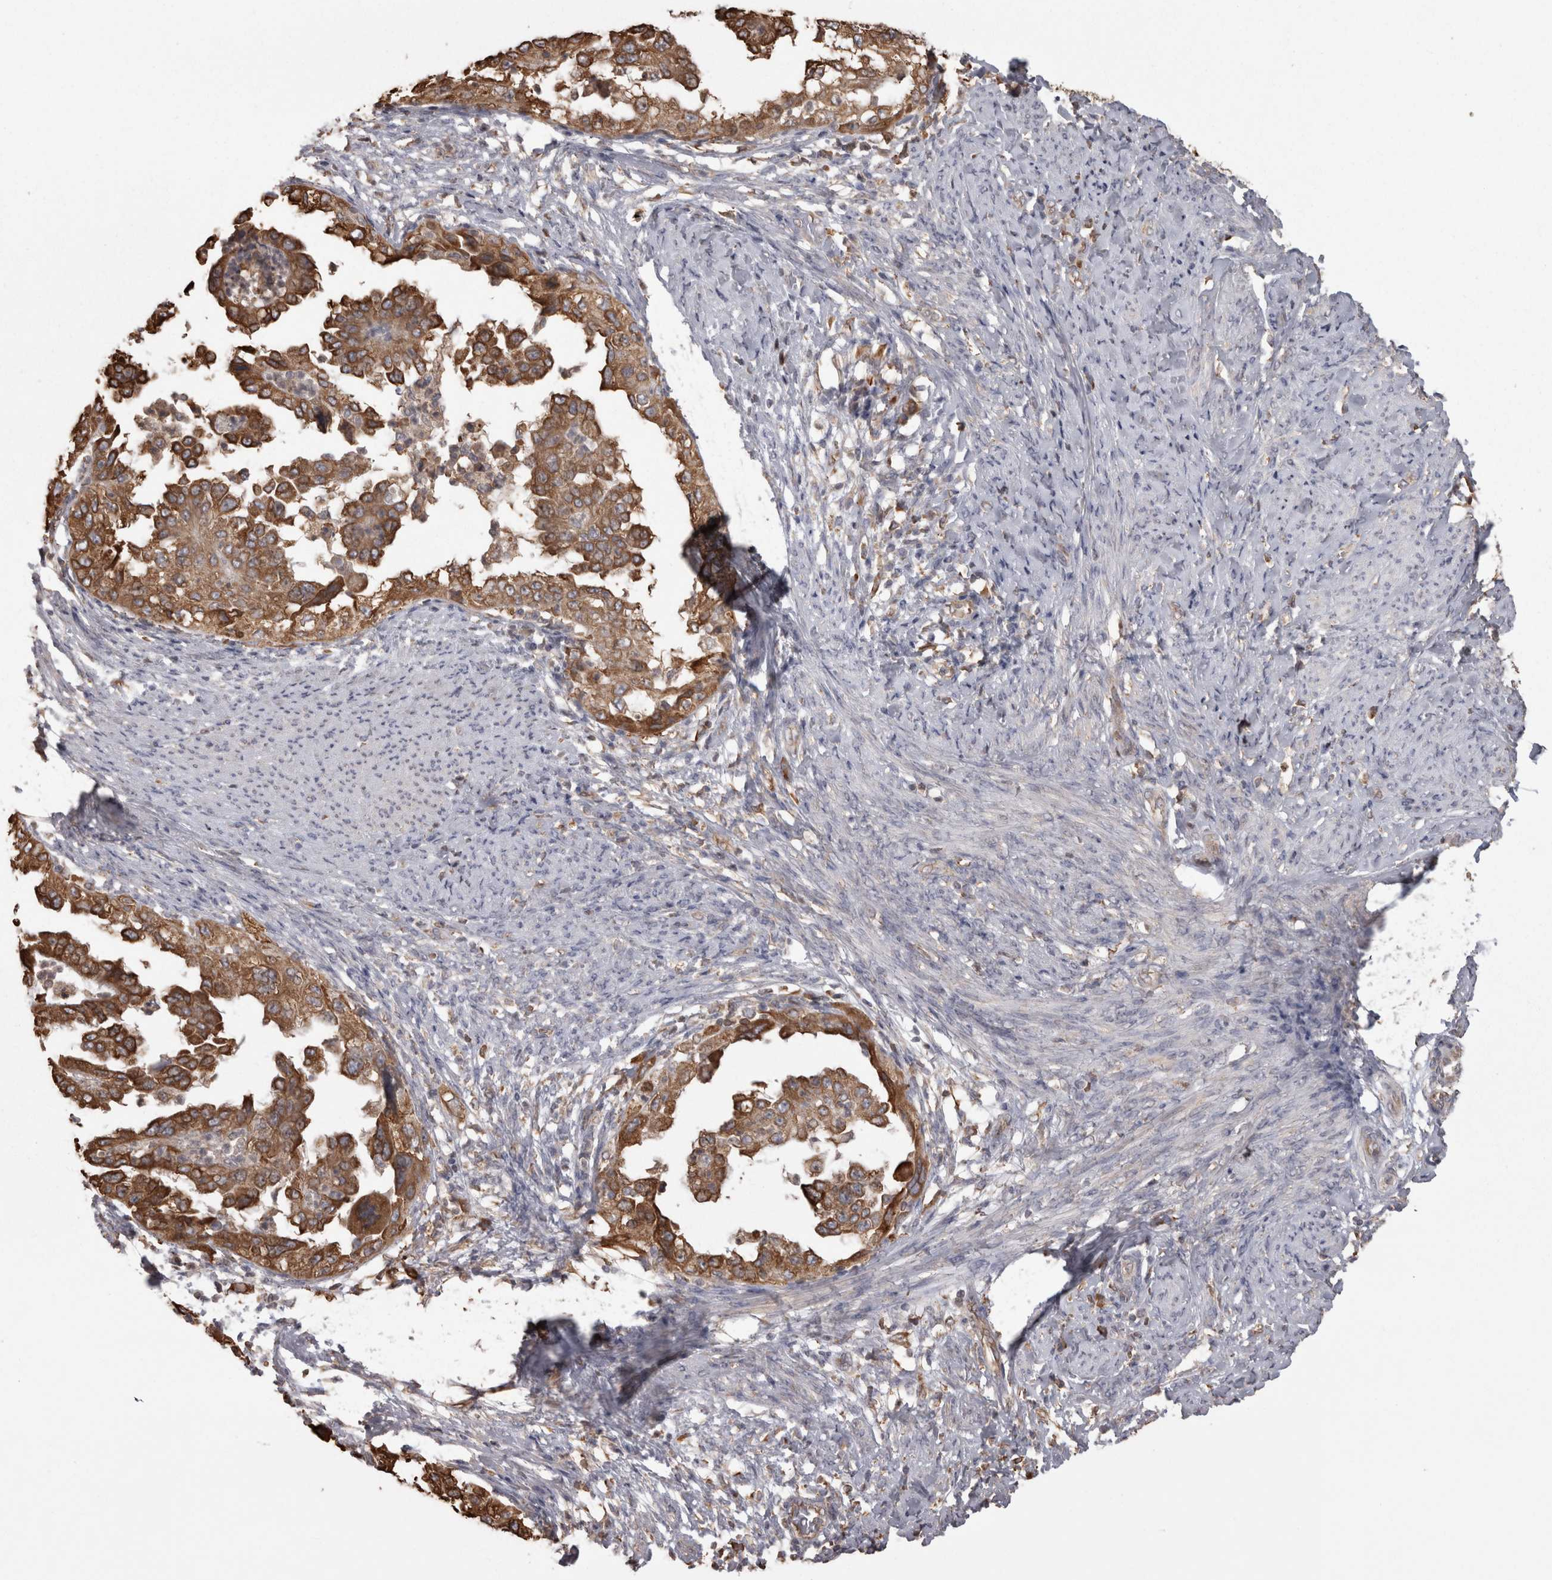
{"staining": {"intensity": "strong", "quantity": ">75%", "location": "cytoplasmic/membranous"}, "tissue": "endometrial cancer", "cell_type": "Tumor cells", "image_type": "cancer", "snomed": [{"axis": "morphology", "description": "Adenocarcinoma, NOS"}, {"axis": "topography", "description": "Endometrium"}], "caption": "Immunohistochemistry (IHC) staining of adenocarcinoma (endometrial), which demonstrates high levels of strong cytoplasmic/membranous staining in about >75% of tumor cells indicating strong cytoplasmic/membranous protein expression. The staining was performed using DAB (3,3'-diaminobenzidine) (brown) for protein detection and nuclei were counterstained in hematoxylin (blue).", "gene": "PON2", "patient": {"sex": "female", "age": 85}}